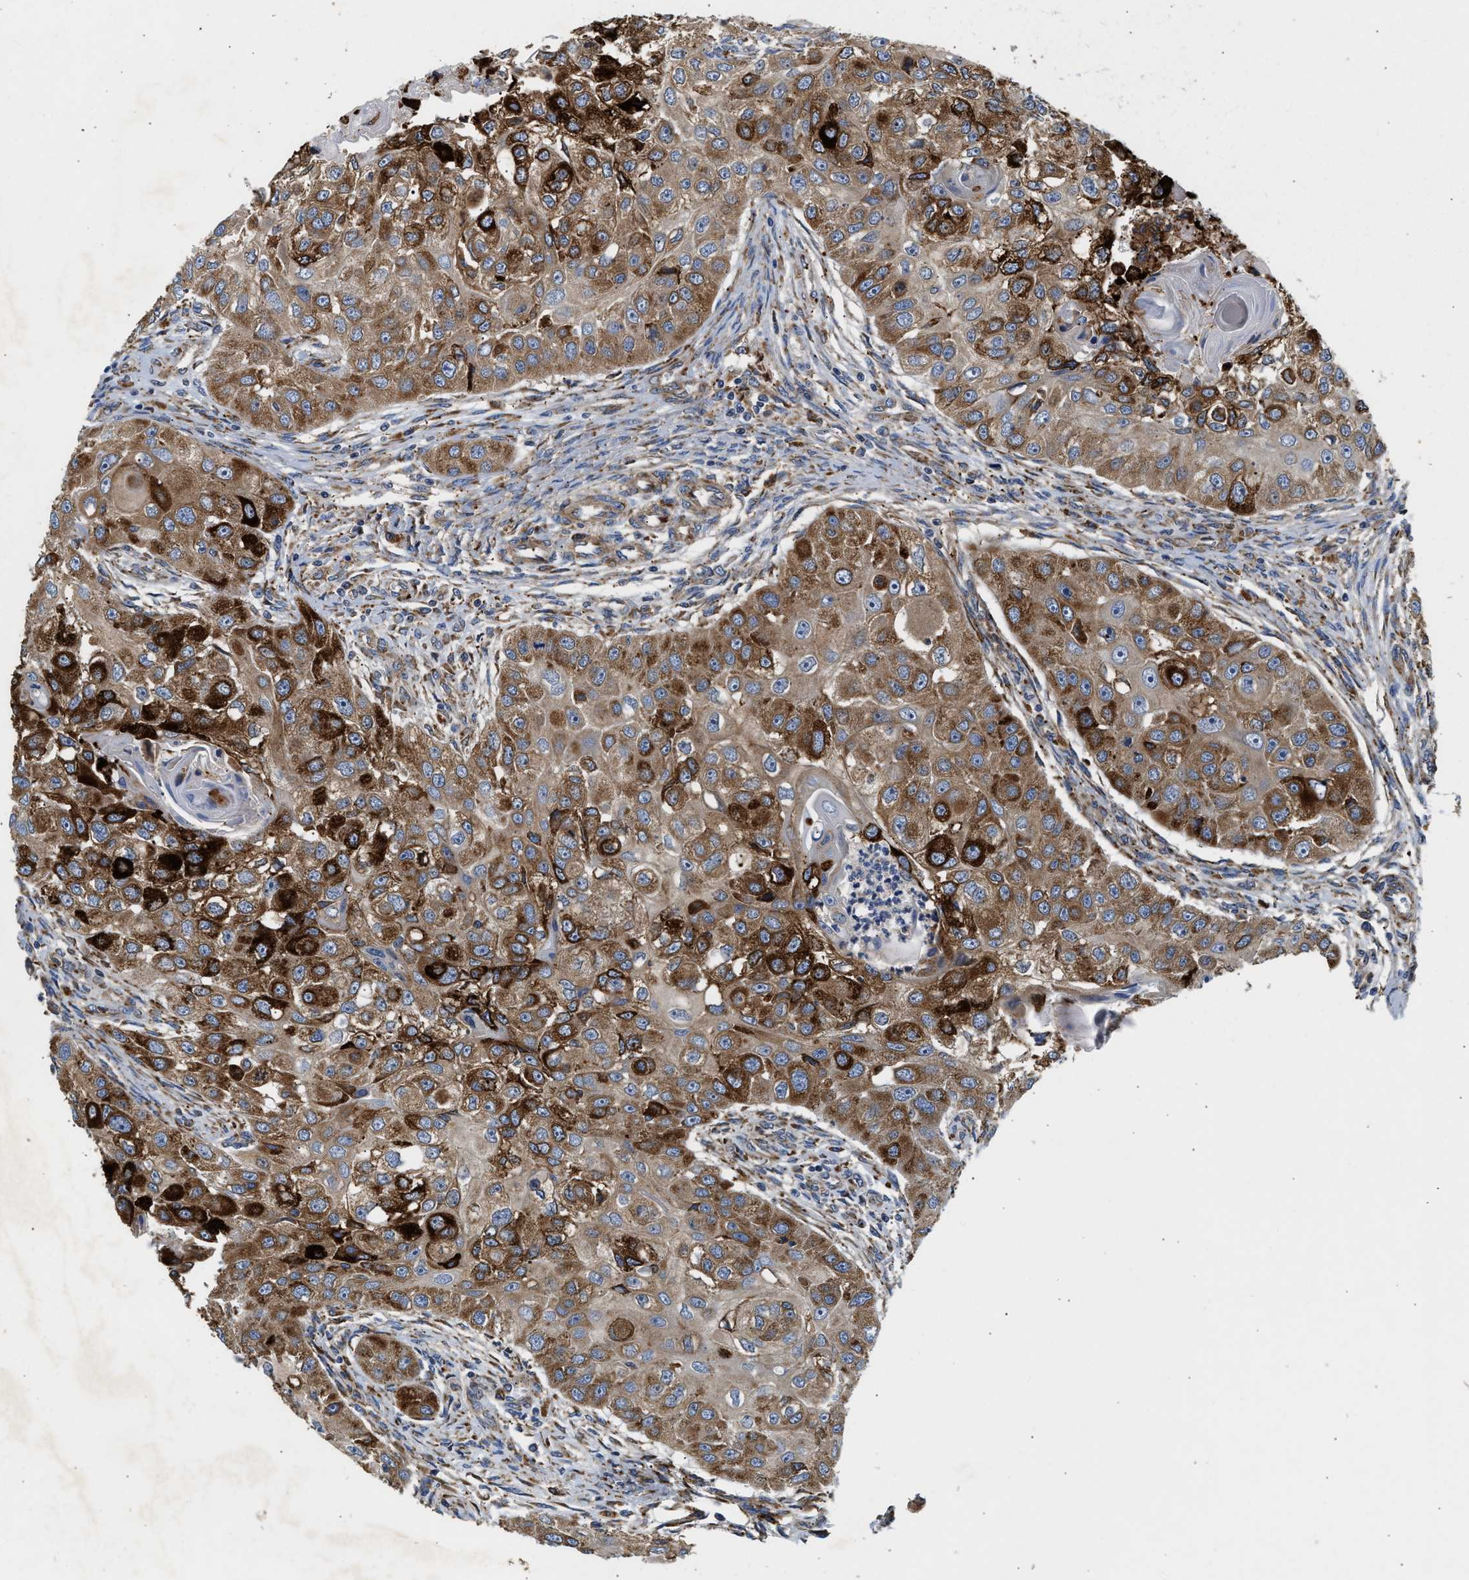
{"staining": {"intensity": "strong", "quantity": ">75%", "location": "cytoplasmic/membranous"}, "tissue": "head and neck cancer", "cell_type": "Tumor cells", "image_type": "cancer", "snomed": [{"axis": "morphology", "description": "Normal tissue, NOS"}, {"axis": "morphology", "description": "Squamous cell carcinoma, NOS"}, {"axis": "topography", "description": "Skeletal muscle"}, {"axis": "topography", "description": "Head-Neck"}], "caption": "Immunohistochemical staining of human head and neck squamous cell carcinoma demonstrates high levels of strong cytoplasmic/membranous staining in about >75% of tumor cells.", "gene": "AMZ1", "patient": {"sex": "male", "age": 51}}